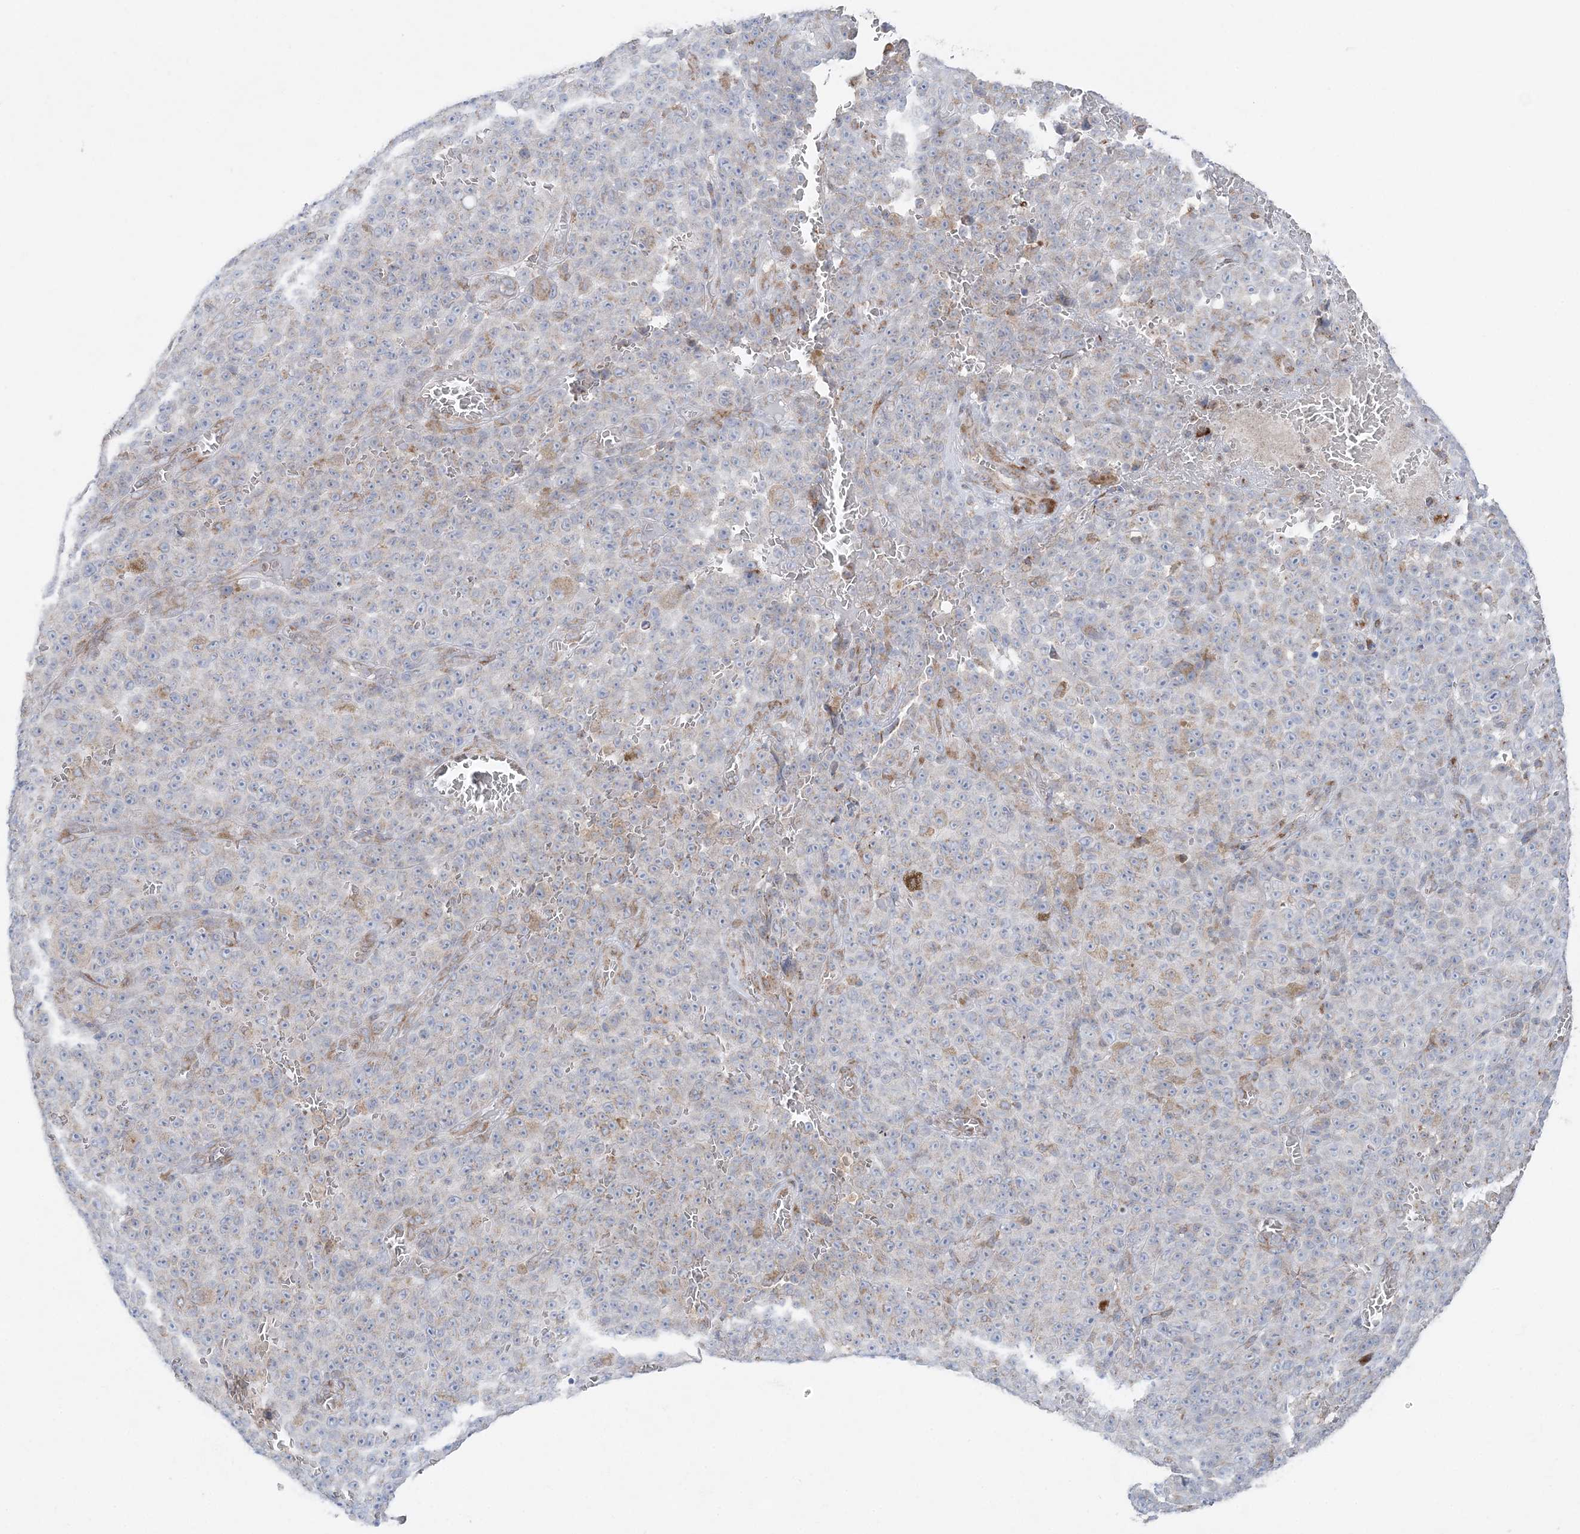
{"staining": {"intensity": "weak", "quantity": "<25%", "location": "cytoplasmic/membranous"}, "tissue": "melanoma", "cell_type": "Tumor cells", "image_type": "cancer", "snomed": [{"axis": "morphology", "description": "Malignant melanoma, NOS"}, {"axis": "topography", "description": "Skin"}], "caption": "Malignant melanoma stained for a protein using immunohistochemistry demonstrates no positivity tumor cells.", "gene": "TMED10", "patient": {"sex": "female", "age": 82}}